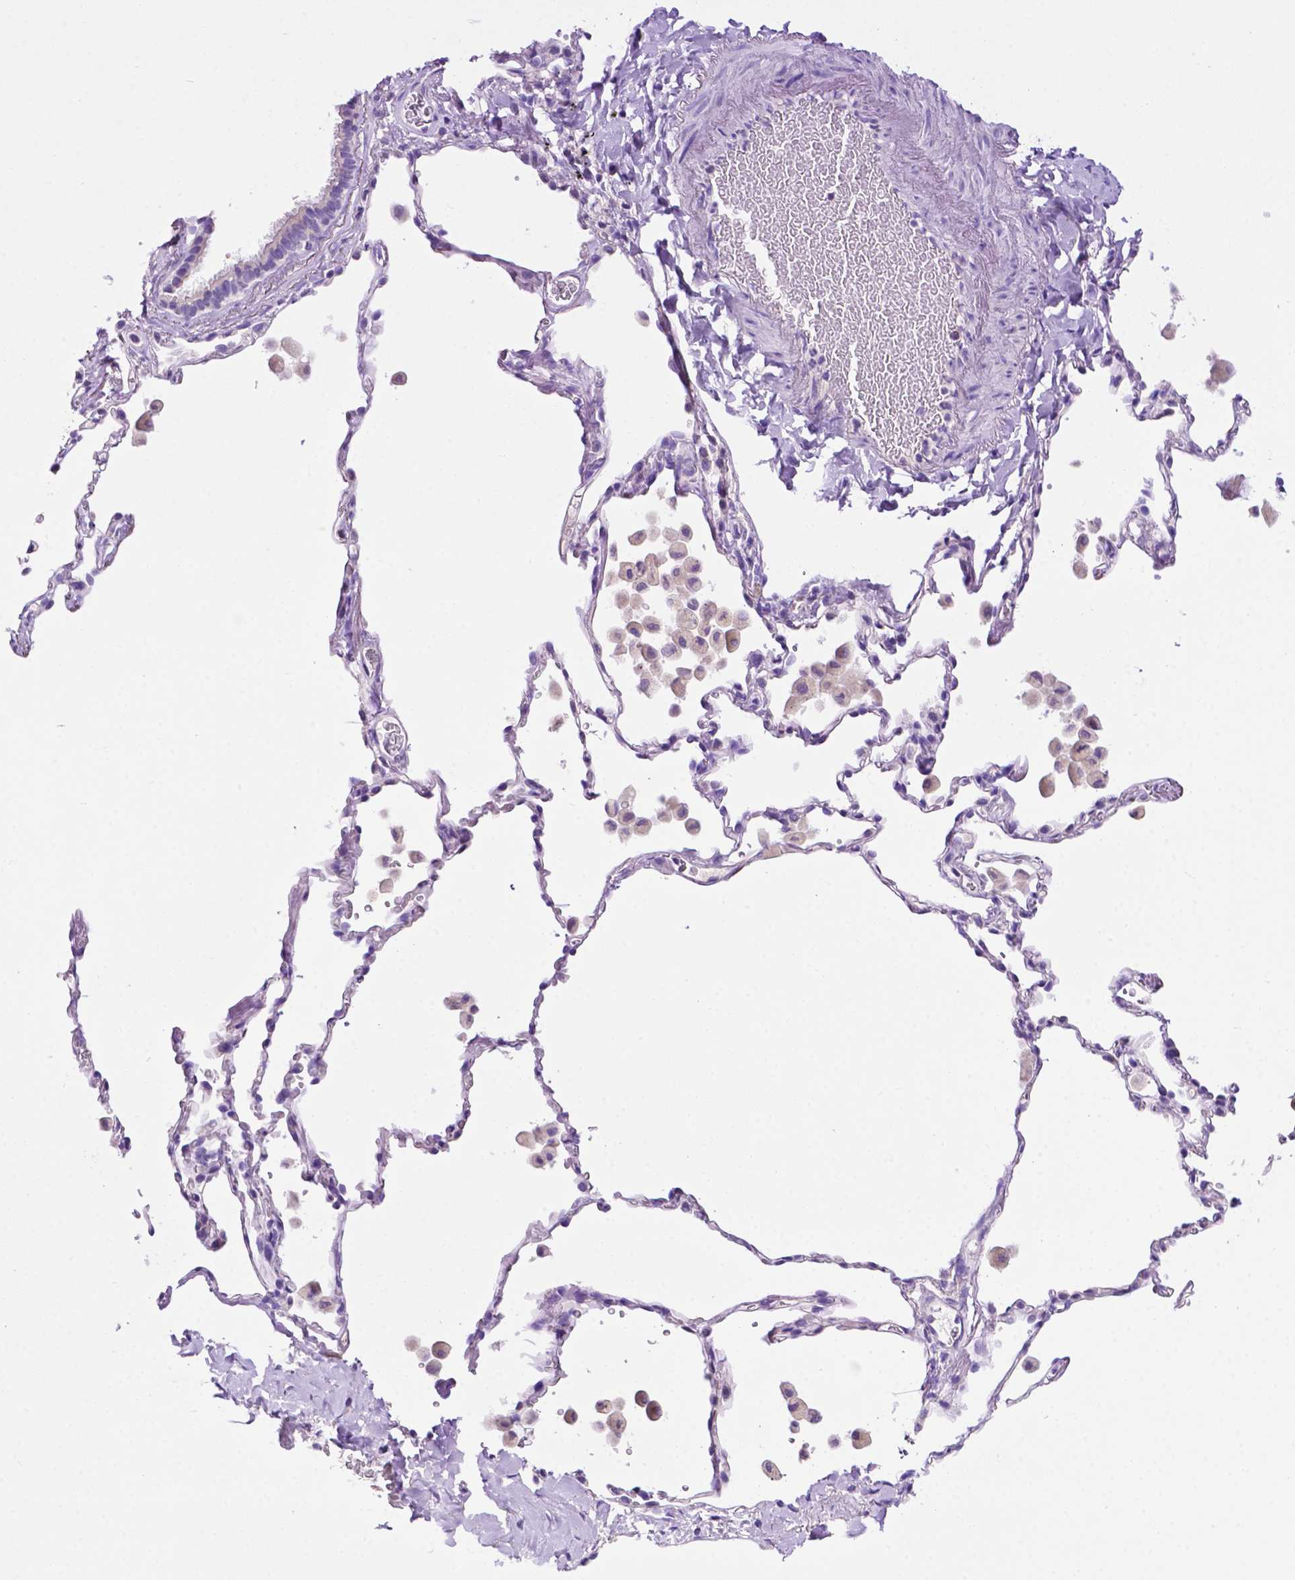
{"staining": {"intensity": "negative", "quantity": "none", "location": "none"}, "tissue": "bronchus", "cell_type": "Respiratory epithelial cells", "image_type": "normal", "snomed": [{"axis": "morphology", "description": "Normal tissue, NOS"}, {"axis": "topography", "description": "Bronchus"}, {"axis": "topography", "description": "Lung"}], "caption": "Bronchus stained for a protein using IHC reveals no staining respiratory epithelial cells.", "gene": "PHYHIP", "patient": {"sex": "male", "age": 54}}